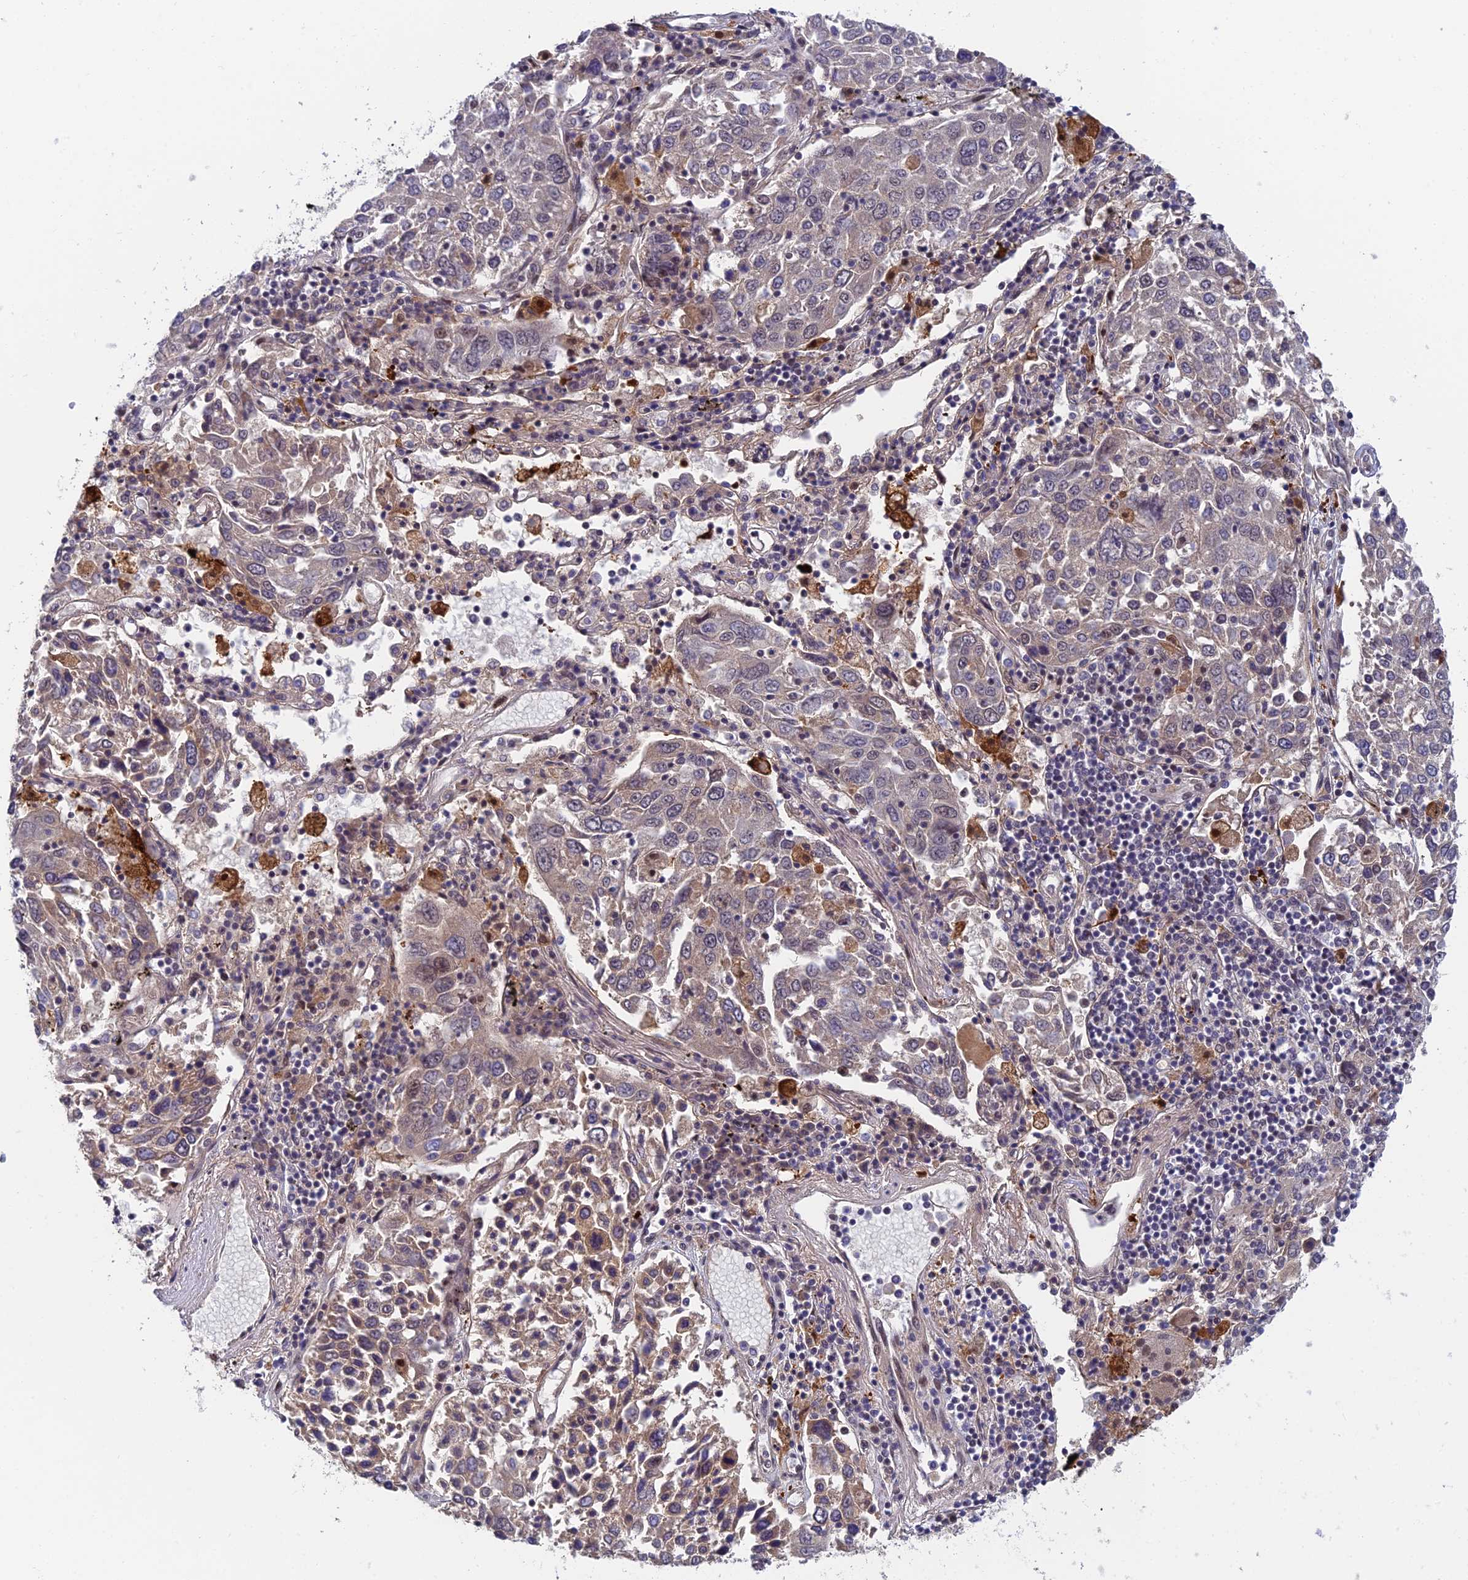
{"staining": {"intensity": "weak", "quantity": "<25%", "location": "cytoplasmic/membranous"}, "tissue": "lung cancer", "cell_type": "Tumor cells", "image_type": "cancer", "snomed": [{"axis": "morphology", "description": "Squamous cell carcinoma, NOS"}, {"axis": "topography", "description": "Lung"}], "caption": "High power microscopy photomicrograph of an IHC photomicrograph of squamous cell carcinoma (lung), revealing no significant staining in tumor cells.", "gene": "NSMCE1", "patient": {"sex": "male", "age": 65}}